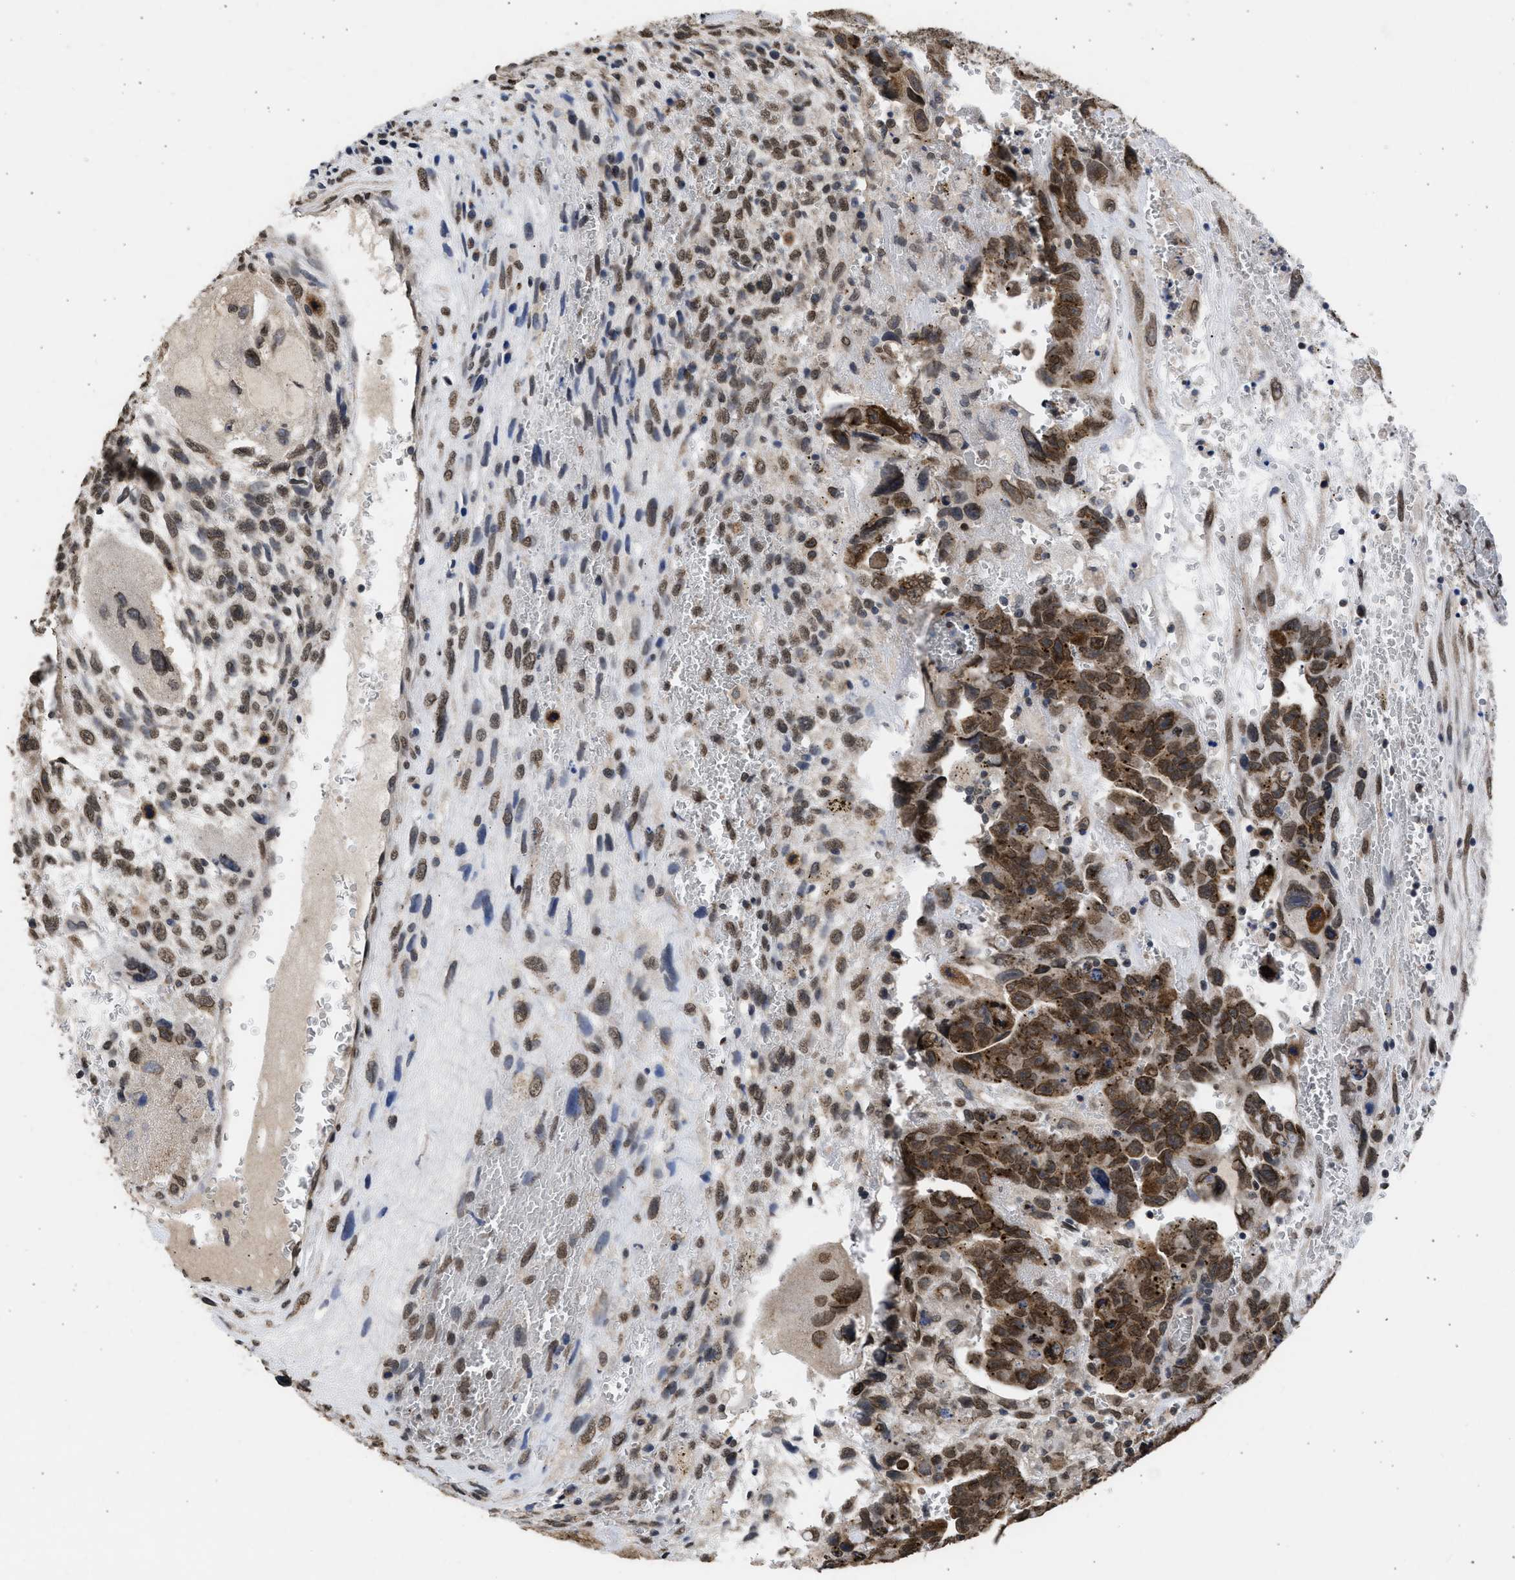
{"staining": {"intensity": "moderate", "quantity": ">75%", "location": "cytoplasmic/membranous,nuclear"}, "tissue": "testis cancer", "cell_type": "Tumor cells", "image_type": "cancer", "snomed": [{"axis": "morphology", "description": "Carcinoma, Embryonal, NOS"}, {"axis": "topography", "description": "Testis"}], "caption": "Immunohistochemical staining of human embryonal carcinoma (testis) exhibits medium levels of moderate cytoplasmic/membranous and nuclear protein staining in approximately >75% of tumor cells. The staining is performed using DAB brown chromogen to label protein expression. The nuclei are counter-stained blue using hematoxylin.", "gene": "NUP35", "patient": {"sex": "male", "age": 28}}